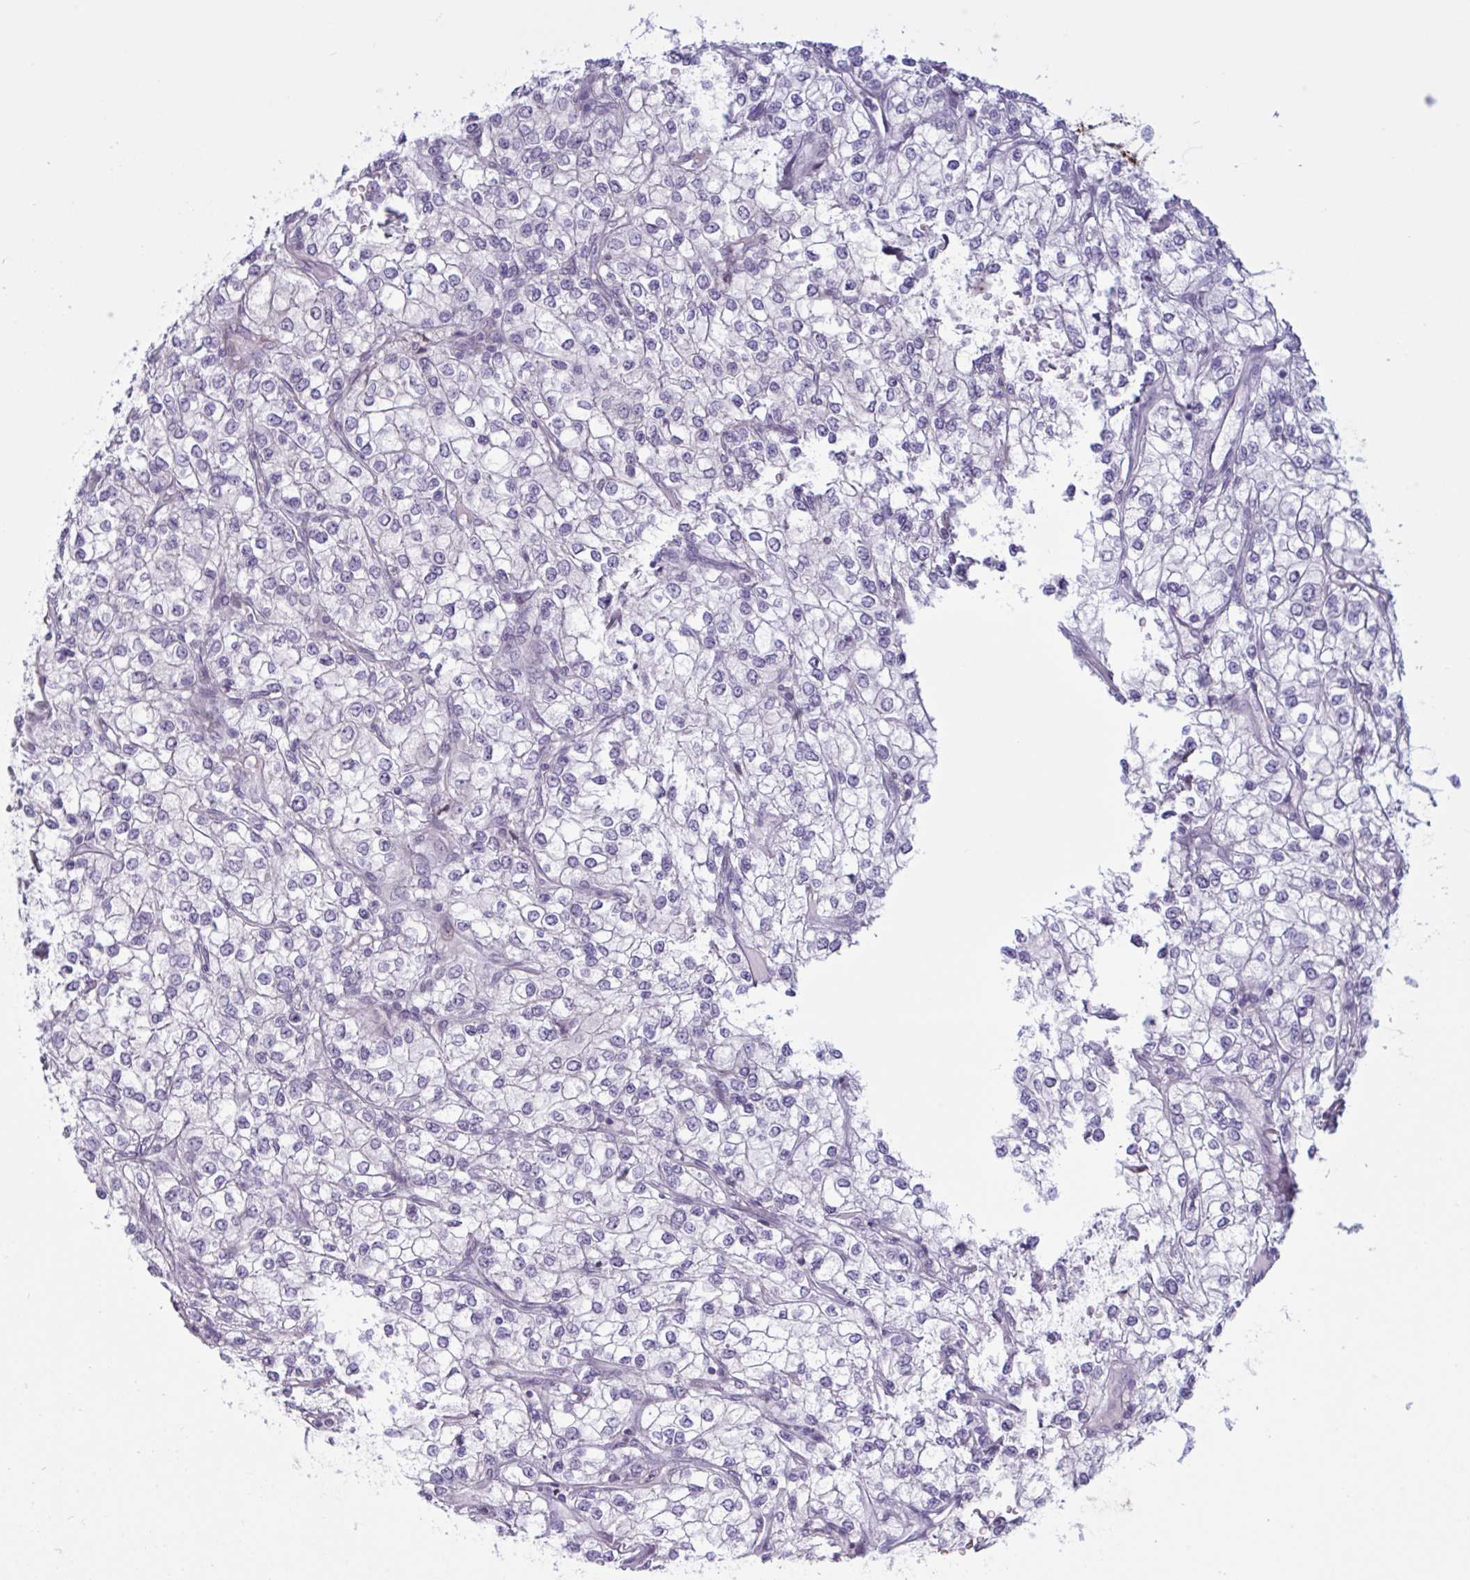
{"staining": {"intensity": "negative", "quantity": "none", "location": "none"}, "tissue": "renal cancer", "cell_type": "Tumor cells", "image_type": "cancer", "snomed": [{"axis": "morphology", "description": "Adenocarcinoma, NOS"}, {"axis": "topography", "description": "Kidney"}], "caption": "DAB (3,3'-diaminobenzidine) immunohistochemical staining of human renal cancer (adenocarcinoma) displays no significant staining in tumor cells.", "gene": "PRMT6", "patient": {"sex": "male", "age": 80}}